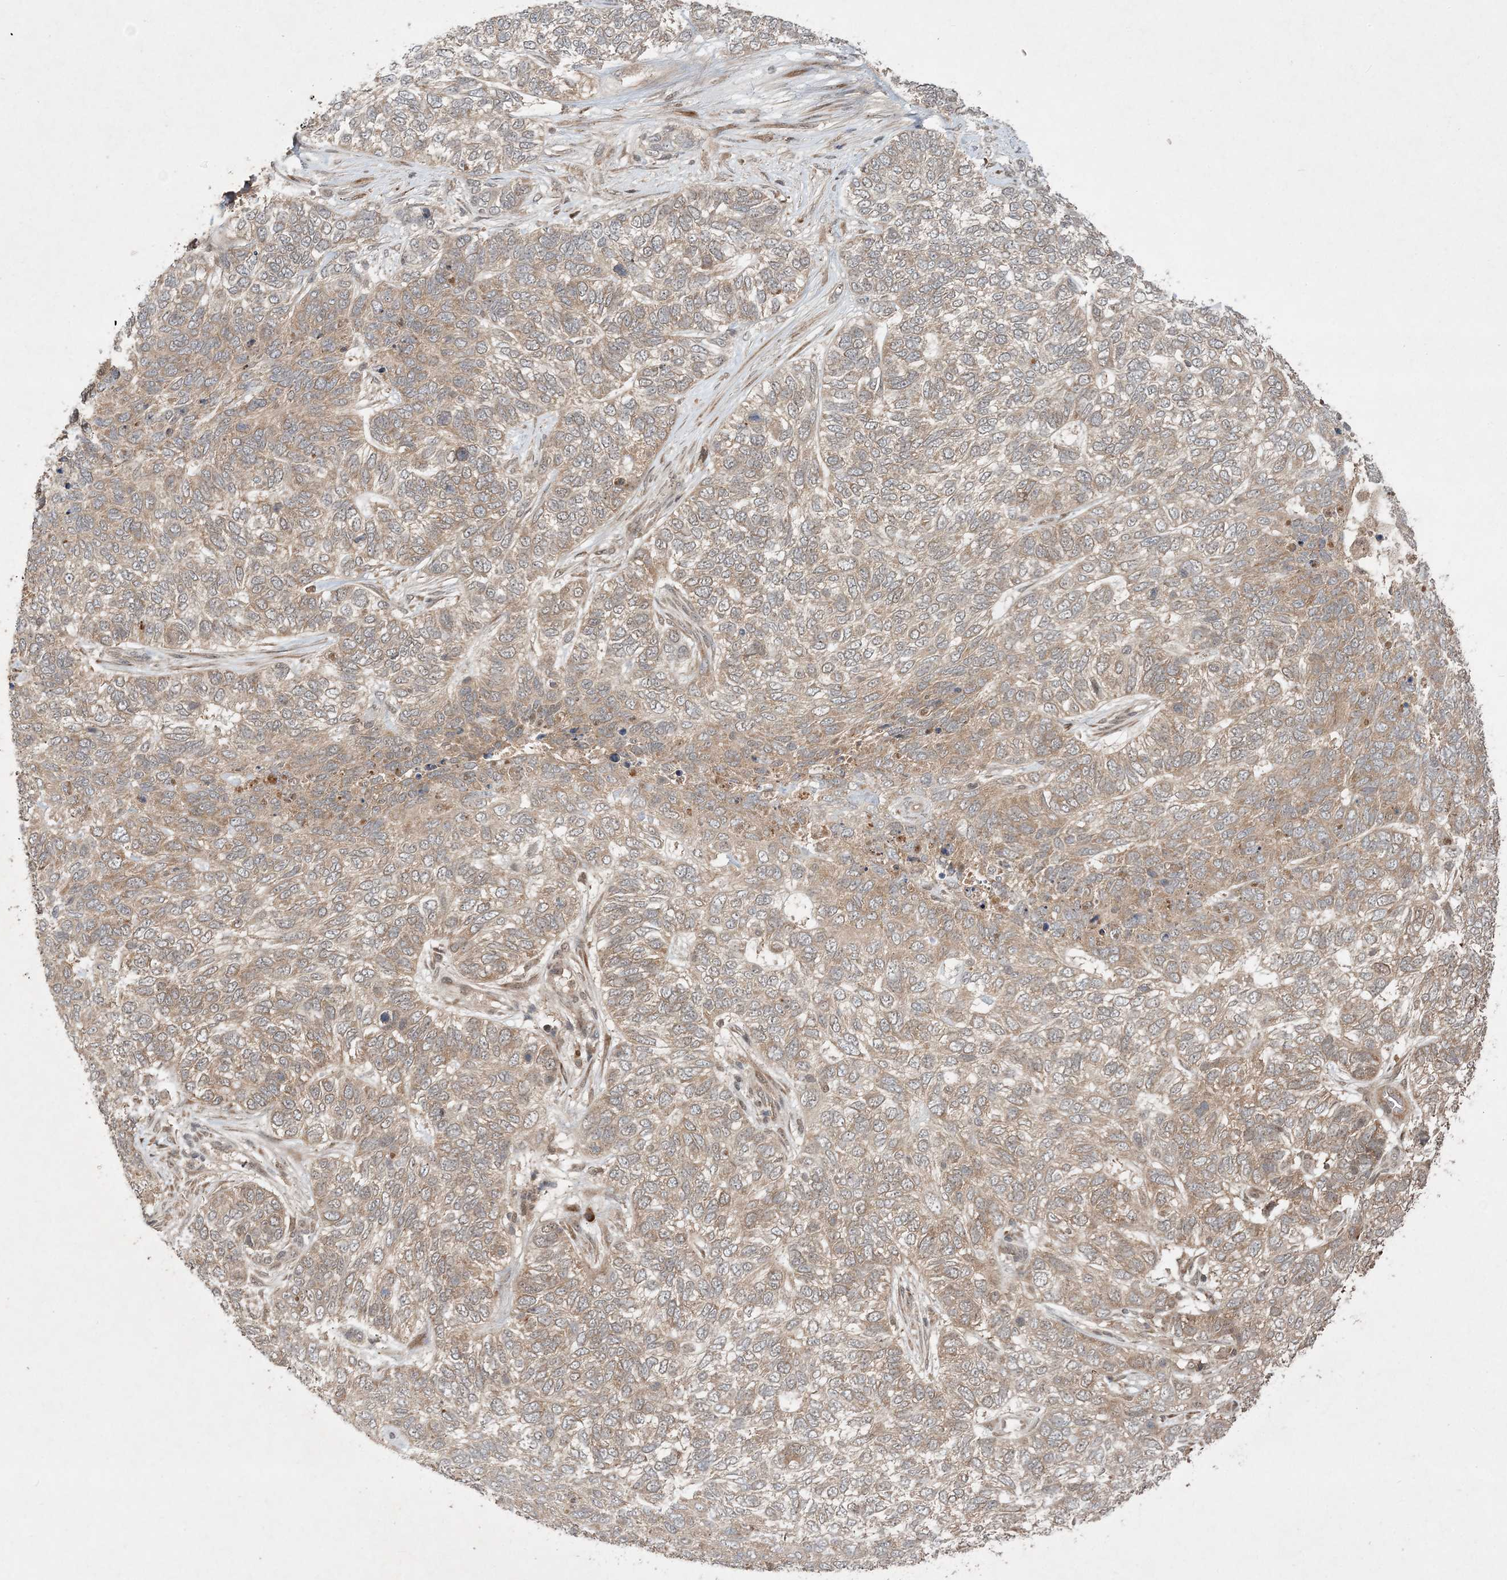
{"staining": {"intensity": "weak", "quantity": "25%-75%", "location": "cytoplasmic/membranous"}, "tissue": "skin cancer", "cell_type": "Tumor cells", "image_type": "cancer", "snomed": [{"axis": "morphology", "description": "Basal cell carcinoma"}, {"axis": "topography", "description": "Skin"}], "caption": "Brown immunohistochemical staining in human basal cell carcinoma (skin) exhibits weak cytoplasmic/membranous staining in about 25%-75% of tumor cells. (Stains: DAB in brown, nuclei in blue, Microscopy: brightfield microscopy at high magnification).", "gene": "UBR3", "patient": {"sex": "female", "age": 65}}